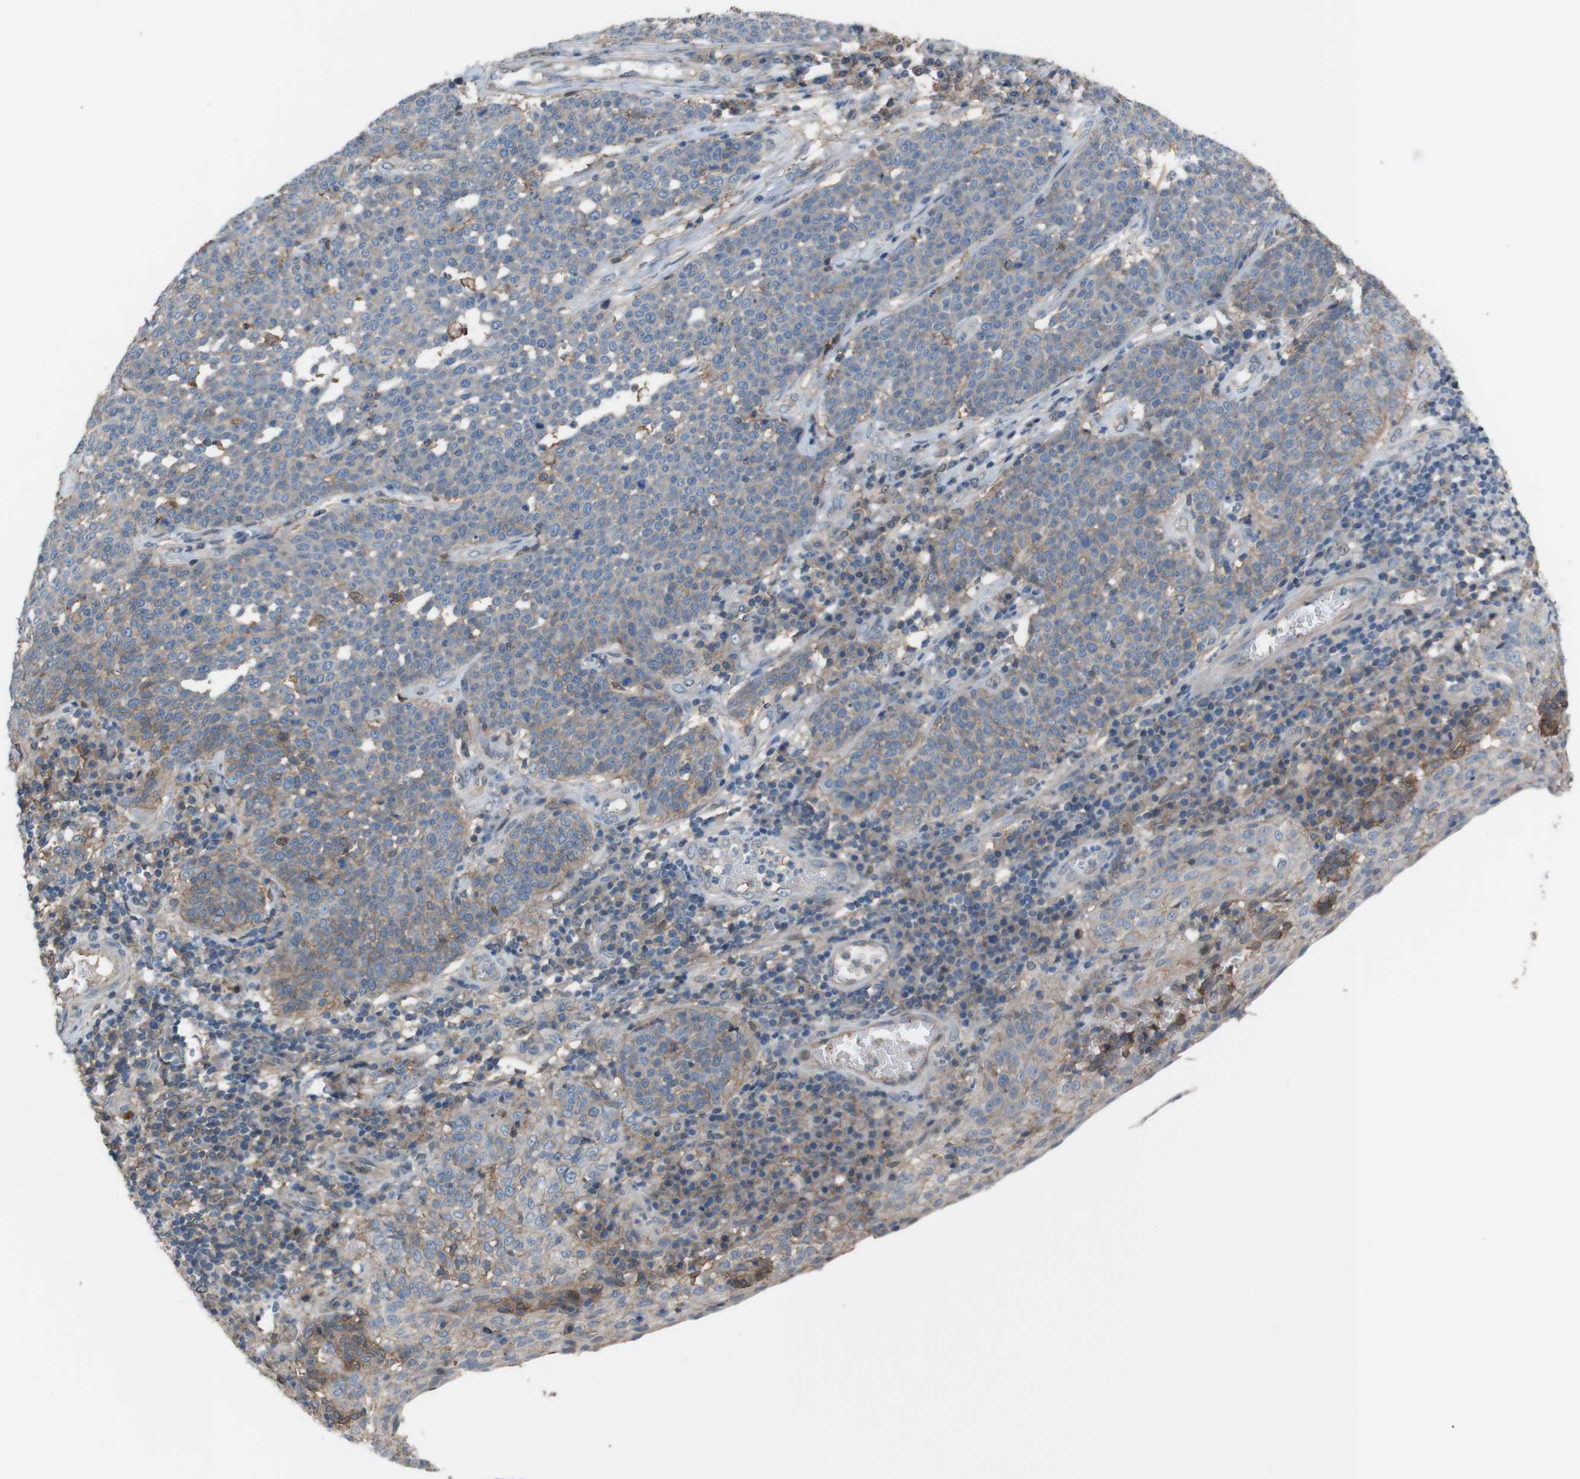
{"staining": {"intensity": "negative", "quantity": "none", "location": "none"}, "tissue": "cervical cancer", "cell_type": "Tumor cells", "image_type": "cancer", "snomed": [{"axis": "morphology", "description": "Squamous cell carcinoma, NOS"}, {"axis": "topography", "description": "Cervix"}], "caption": "Immunohistochemistry histopathology image of cervical cancer stained for a protein (brown), which shows no staining in tumor cells. (DAB immunohistochemistry (IHC) with hematoxylin counter stain).", "gene": "ATP2B1", "patient": {"sex": "female", "age": 34}}